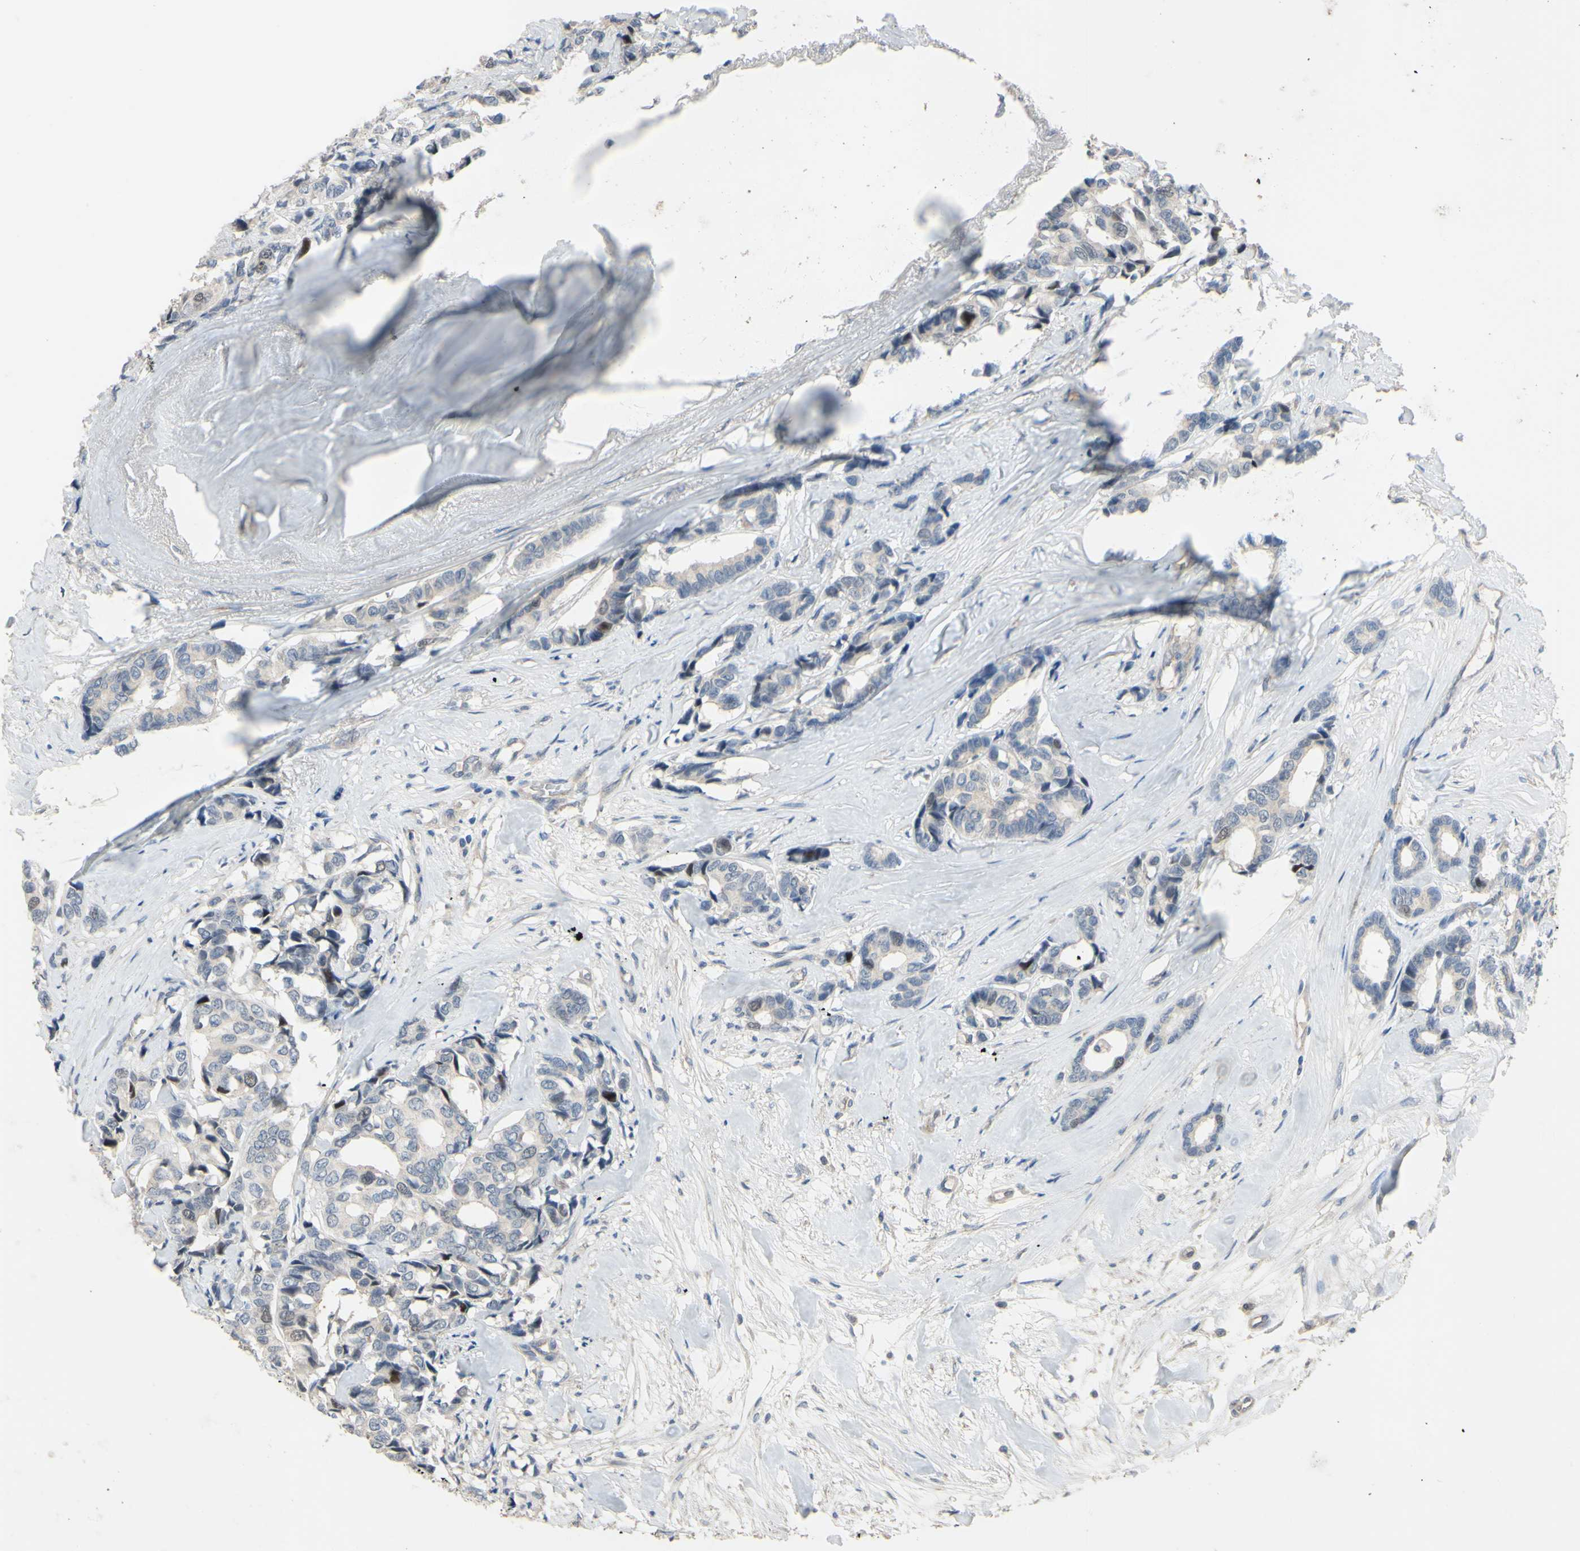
{"staining": {"intensity": "moderate", "quantity": "<25%", "location": "nuclear"}, "tissue": "breast cancer", "cell_type": "Tumor cells", "image_type": "cancer", "snomed": [{"axis": "morphology", "description": "Duct carcinoma"}, {"axis": "topography", "description": "Breast"}], "caption": "Tumor cells show low levels of moderate nuclear staining in approximately <25% of cells in breast intraductal carcinoma. Using DAB (brown) and hematoxylin (blue) stains, captured at high magnification using brightfield microscopy.", "gene": "LHX9", "patient": {"sex": "female", "age": 87}}